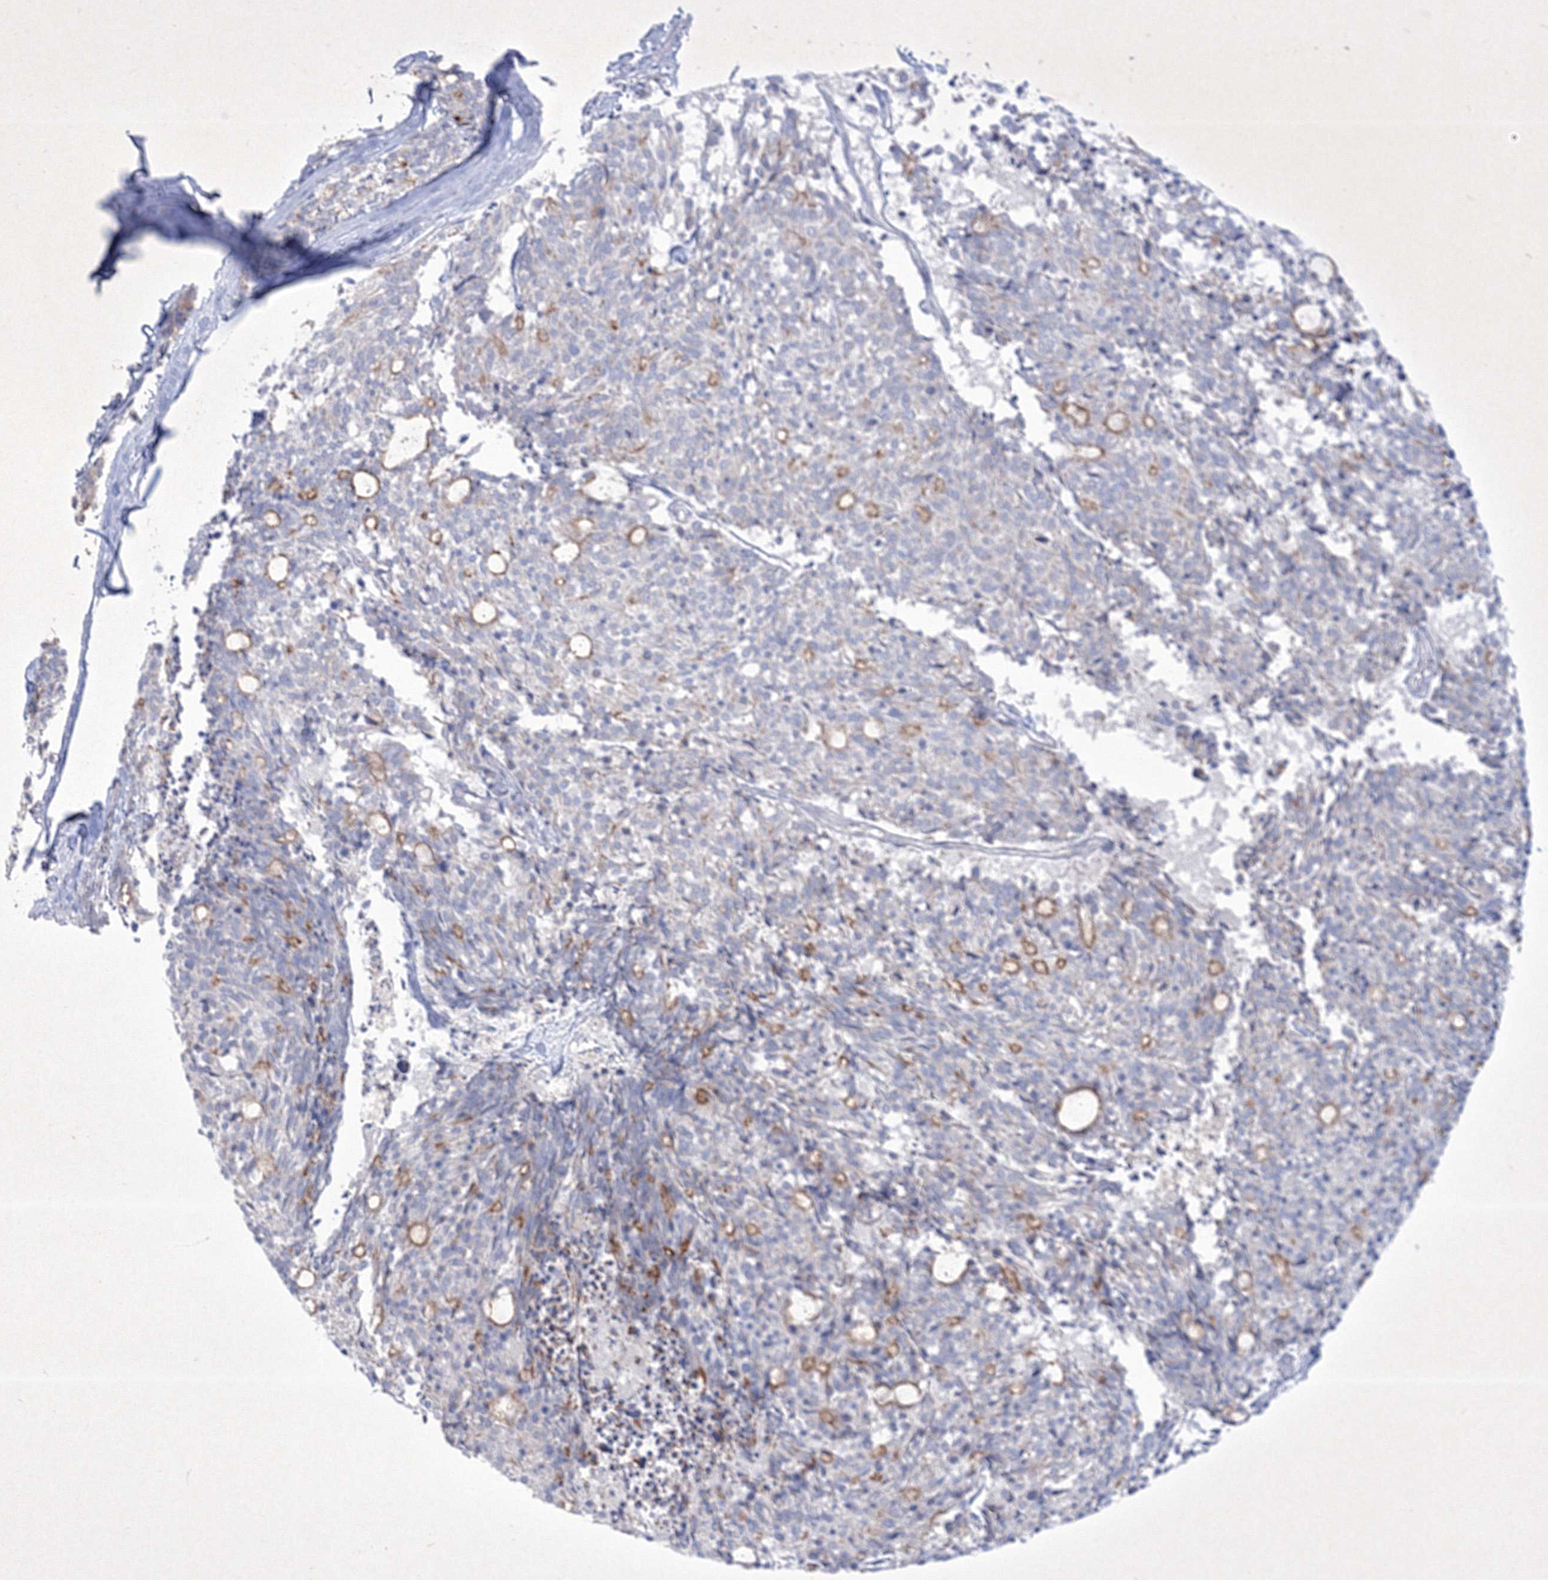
{"staining": {"intensity": "moderate", "quantity": "<25%", "location": "cytoplasmic/membranous"}, "tissue": "carcinoid", "cell_type": "Tumor cells", "image_type": "cancer", "snomed": [{"axis": "morphology", "description": "Carcinoid, malignant, NOS"}, {"axis": "topography", "description": "Pancreas"}], "caption": "Immunohistochemistry histopathology image of neoplastic tissue: carcinoid stained using IHC demonstrates low levels of moderate protein expression localized specifically in the cytoplasmic/membranous of tumor cells, appearing as a cytoplasmic/membranous brown color.", "gene": "TMEM139", "patient": {"sex": "female", "age": 54}}